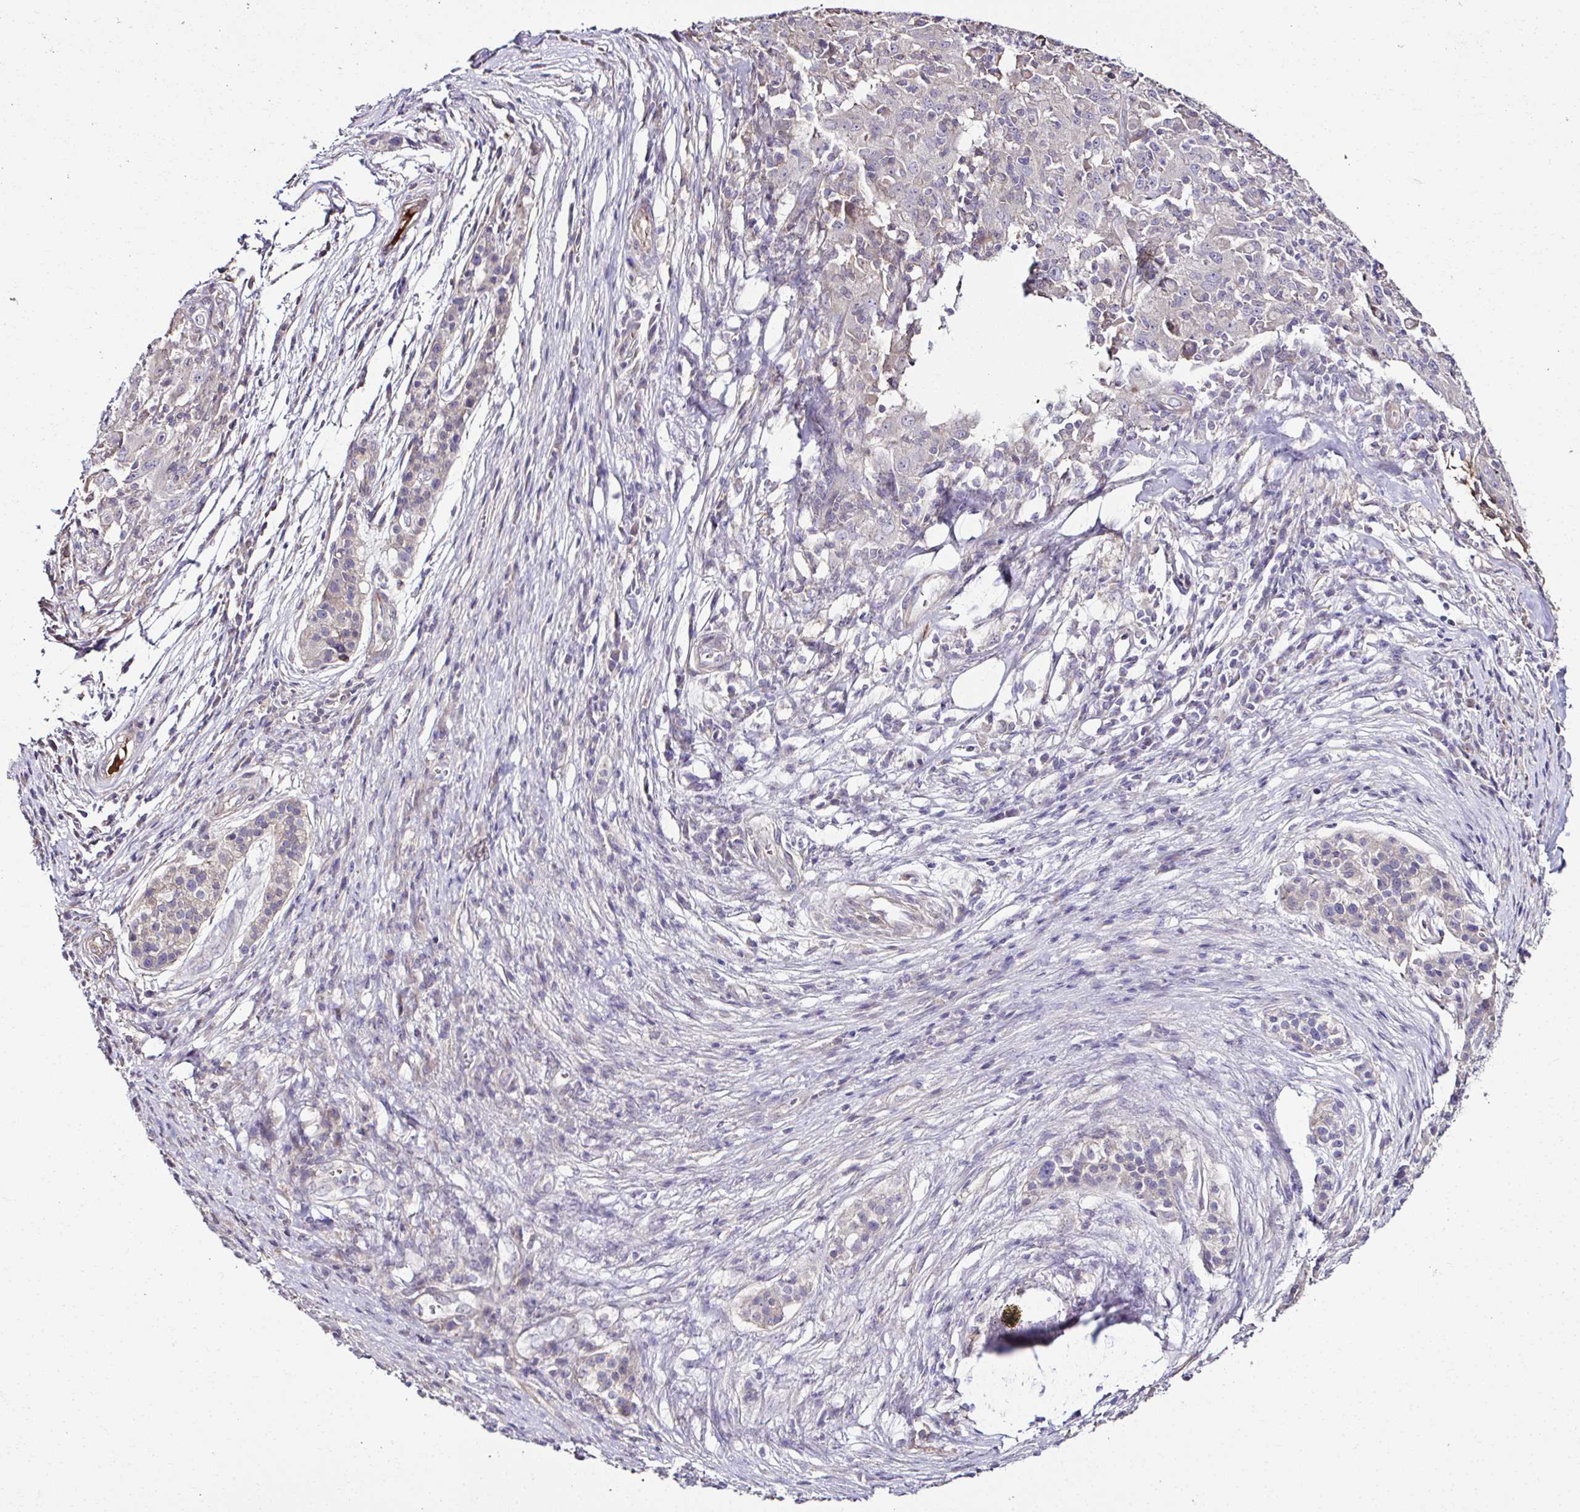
{"staining": {"intensity": "negative", "quantity": "none", "location": "none"}, "tissue": "pancreatic cancer", "cell_type": "Tumor cells", "image_type": "cancer", "snomed": [{"axis": "morphology", "description": "Adenocarcinoma, NOS"}, {"axis": "topography", "description": "Pancreas"}], "caption": "IHC of human pancreatic cancer (adenocarcinoma) shows no staining in tumor cells. (DAB IHC visualized using brightfield microscopy, high magnification).", "gene": "CCDC85C", "patient": {"sex": "male", "age": 63}}